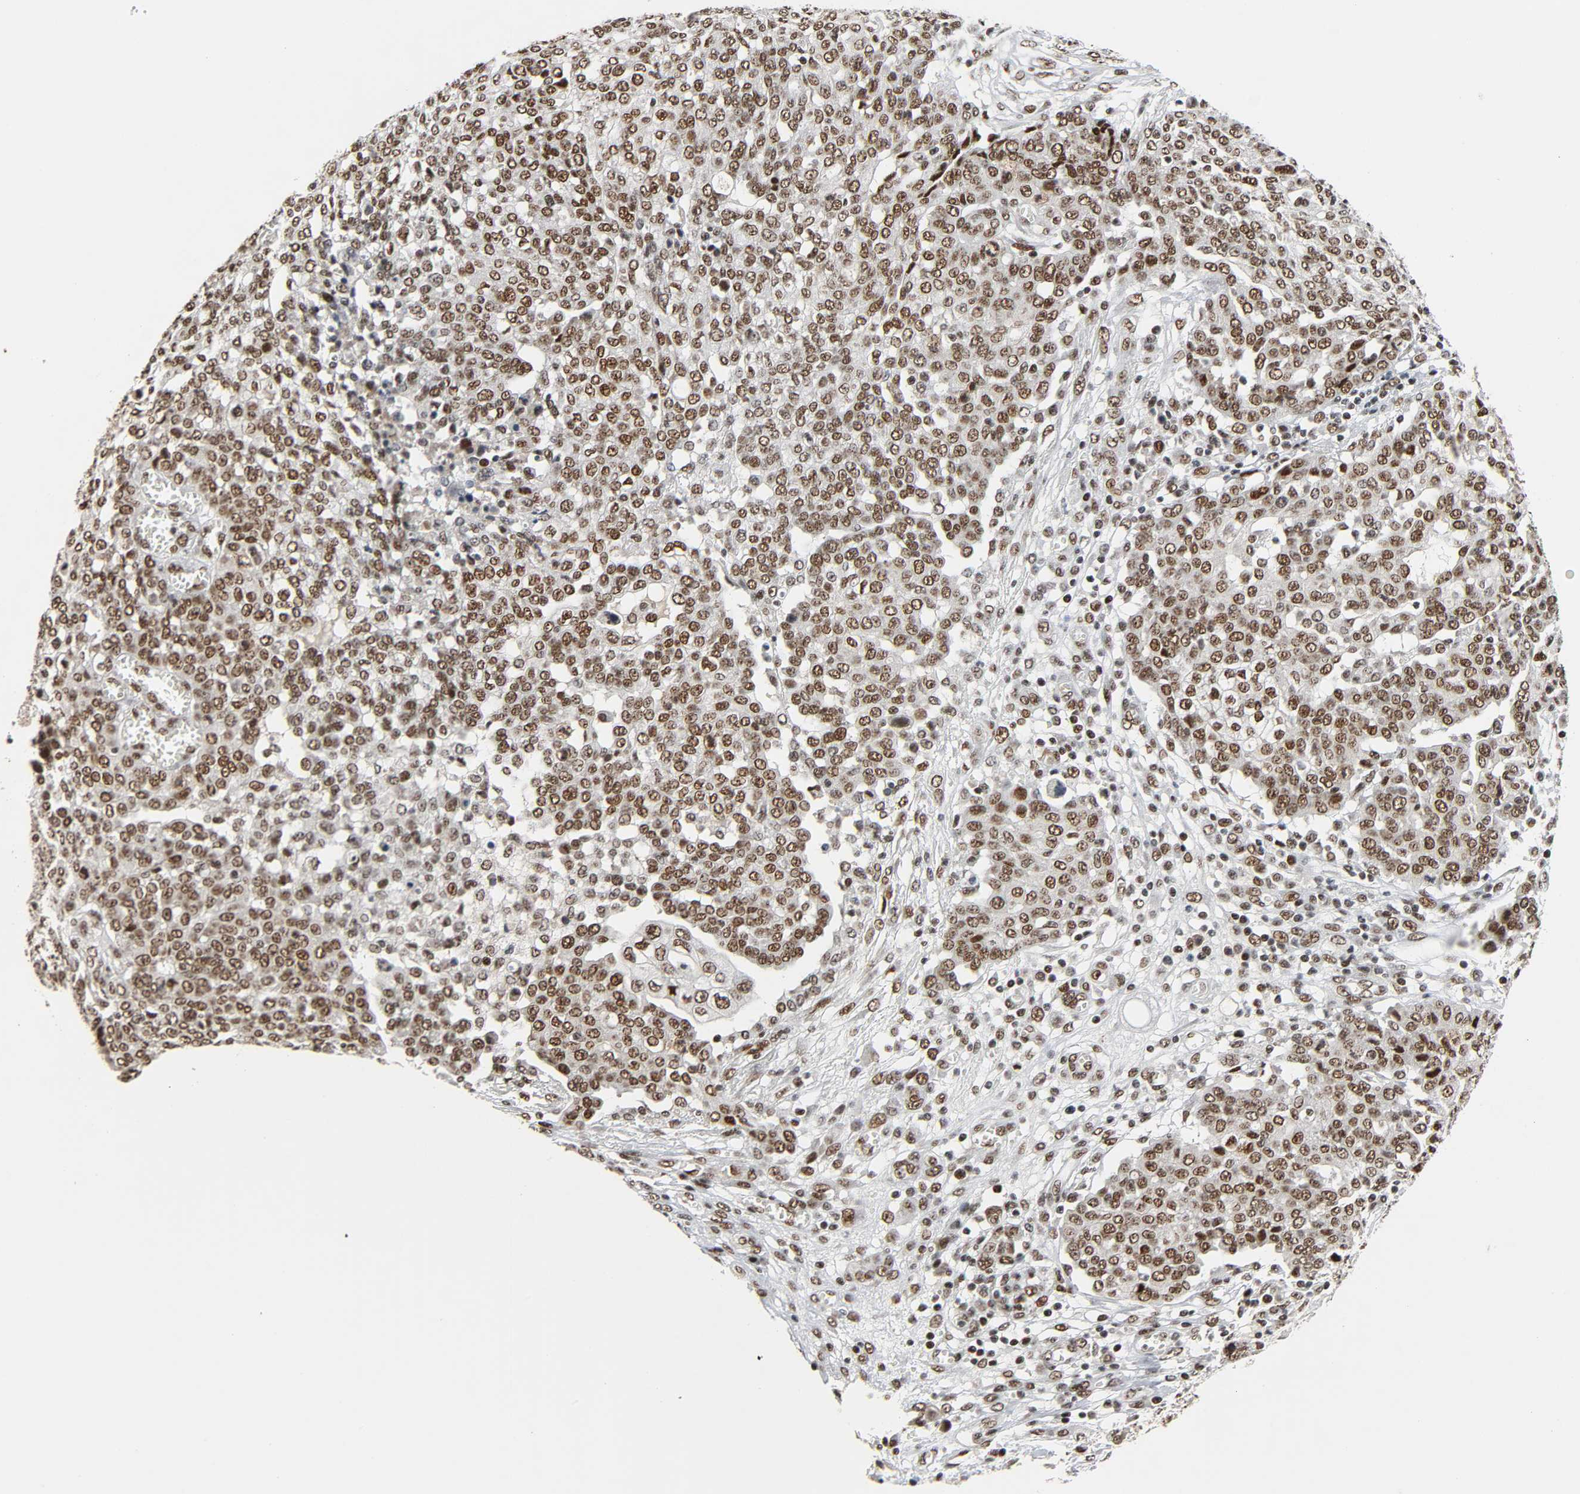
{"staining": {"intensity": "strong", "quantity": ">75%", "location": "nuclear"}, "tissue": "ovarian cancer", "cell_type": "Tumor cells", "image_type": "cancer", "snomed": [{"axis": "morphology", "description": "Cystadenocarcinoma, serous, NOS"}, {"axis": "topography", "description": "Soft tissue"}, {"axis": "topography", "description": "Ovary"}], "caption": "Protein expression analysis of ovarian cancer (serous cystadenocarcinoma) exhibits strong nuclear expression in approximately >75% of tumor cells.", "gene": "CDK9", "patient": {"sex": "female", "age": 57}}